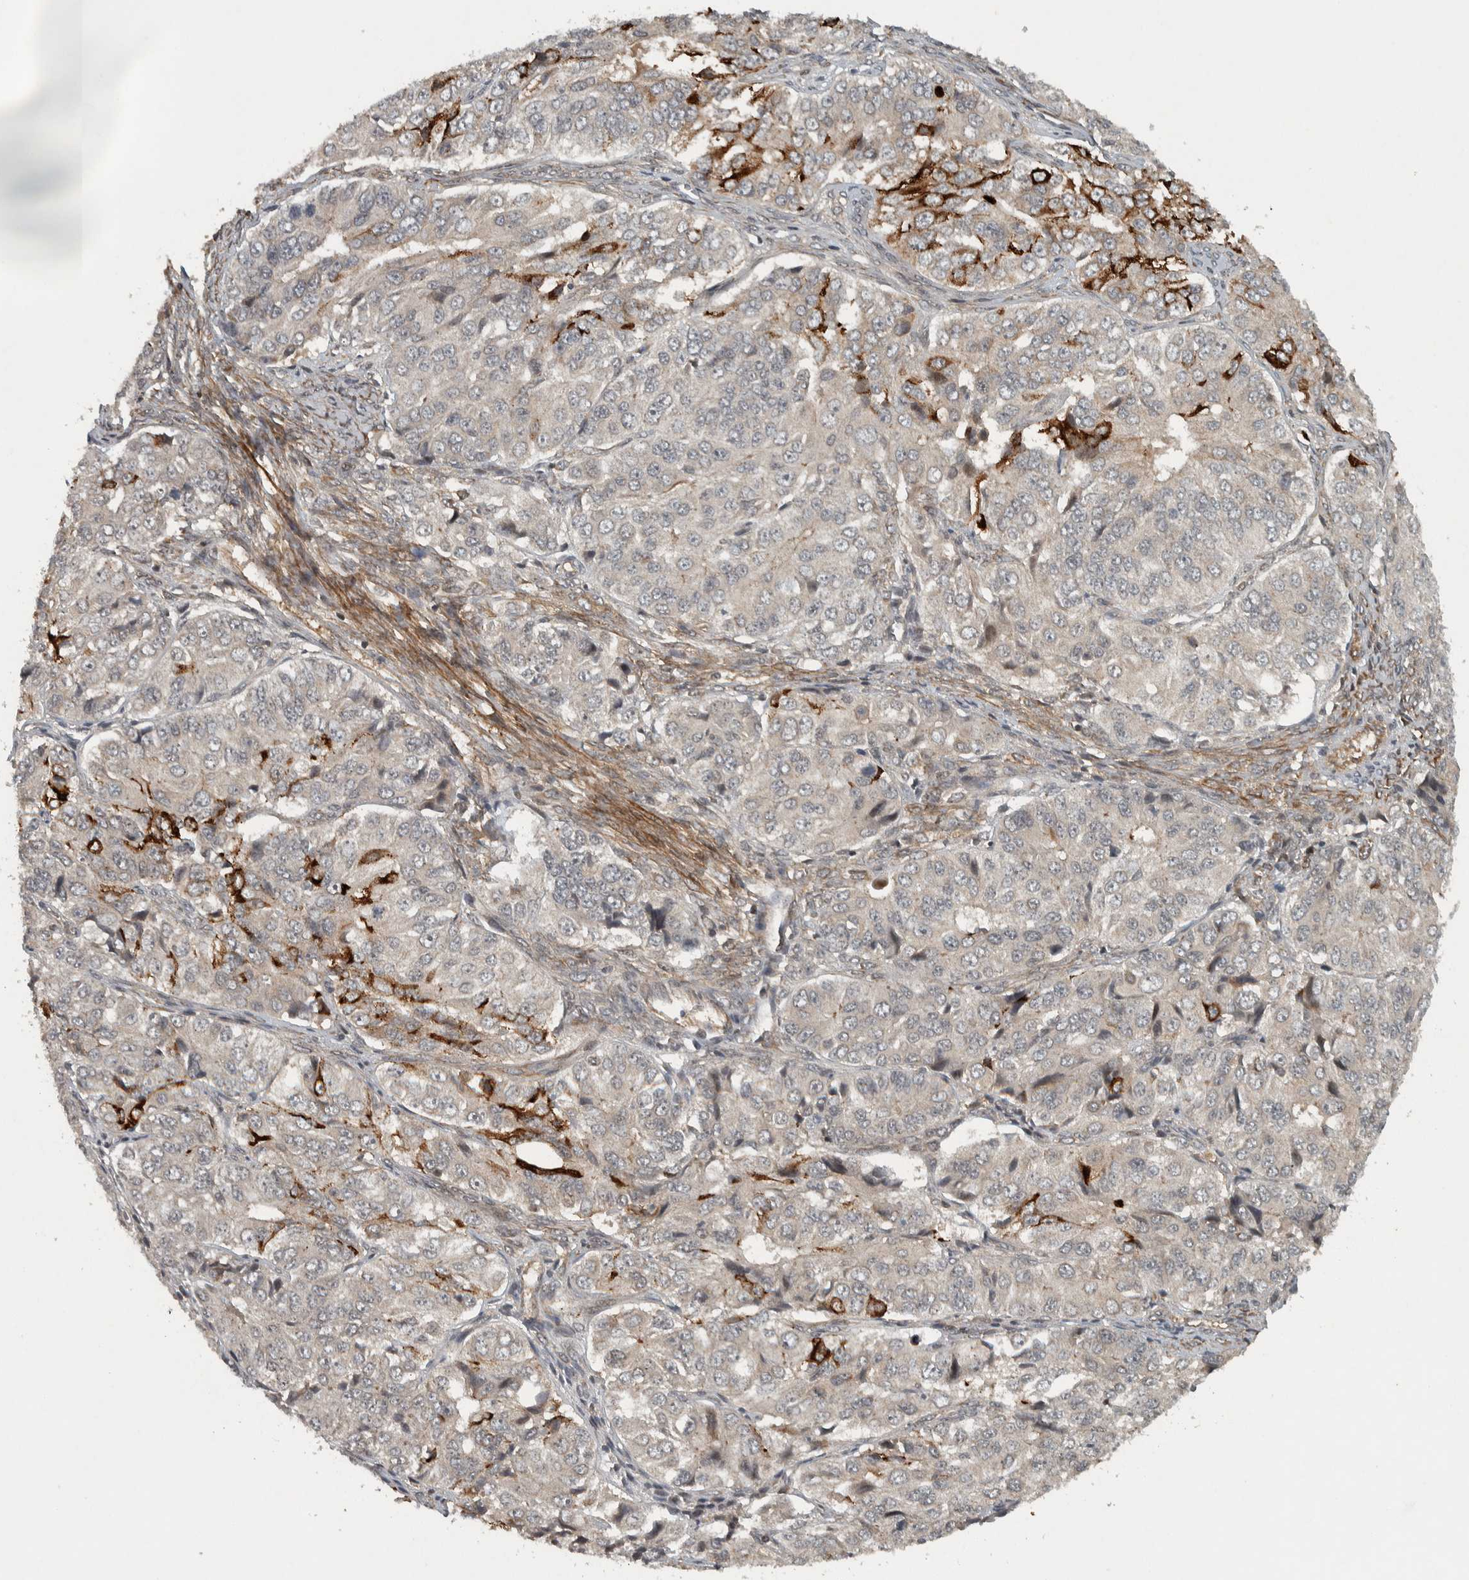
{"staining": {"intensity": "weak", "quantity": "<25%", "location": "cytoplasmic/membranous"}, "tissue": "ovarian cancer", "cell_type": "Tumor cells", "image_type": "cancer", "snomed": [{"axis": "morphology", "description": "Carcinoma, endometroid"}, {"axis": "topography", "description": "Ovary"}], "caption": "DAB immunohistochemical staining of human ovarian cancer (endometroid carcinoma) demonstrates no significant staining in tumor cells. The staining is performed using DAB brown chromogen with nuclei counter-stained in using hematoxylin.", "gene": "KIFAP3", "patient": {"sex": "female", "age": 51}}